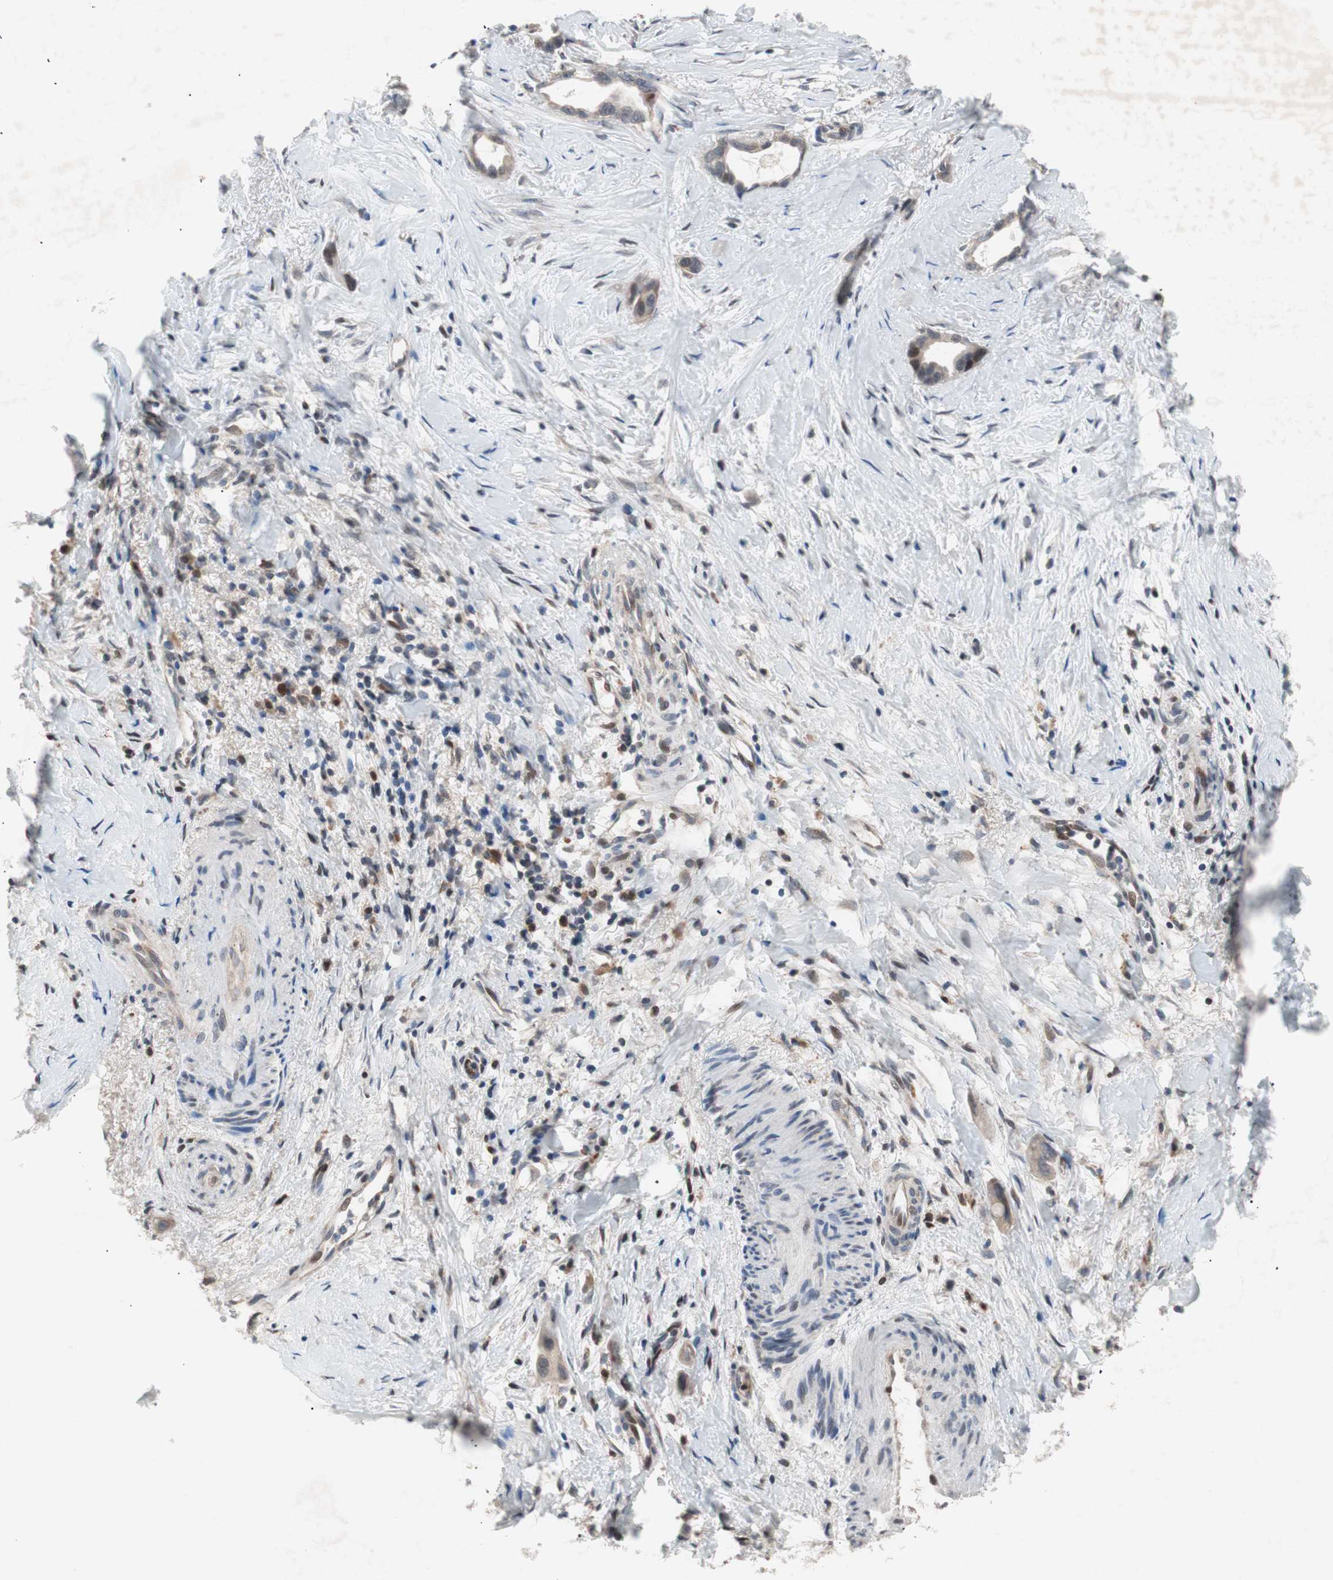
{"staining": {"intensity": "weak", "quantity": "<25%", "location": "cytoplasmic/membranous,nuclear"}, "tissue": "liver cancer", "cell_type": "Tumor cells", "image_type": "cancer", "snomed": [{"axis": "morphology", "description": "Cholangiocarcinoma"}, {"axis": "topography", "description": "Liver"}], "caption": "Immunohistochemical staining of liver cancer (cholangiocarcinoma) demonstrates no significant positivity in tumor cells.", "gene": "POLH", "patient": {"sex": "female", "age": 65}}